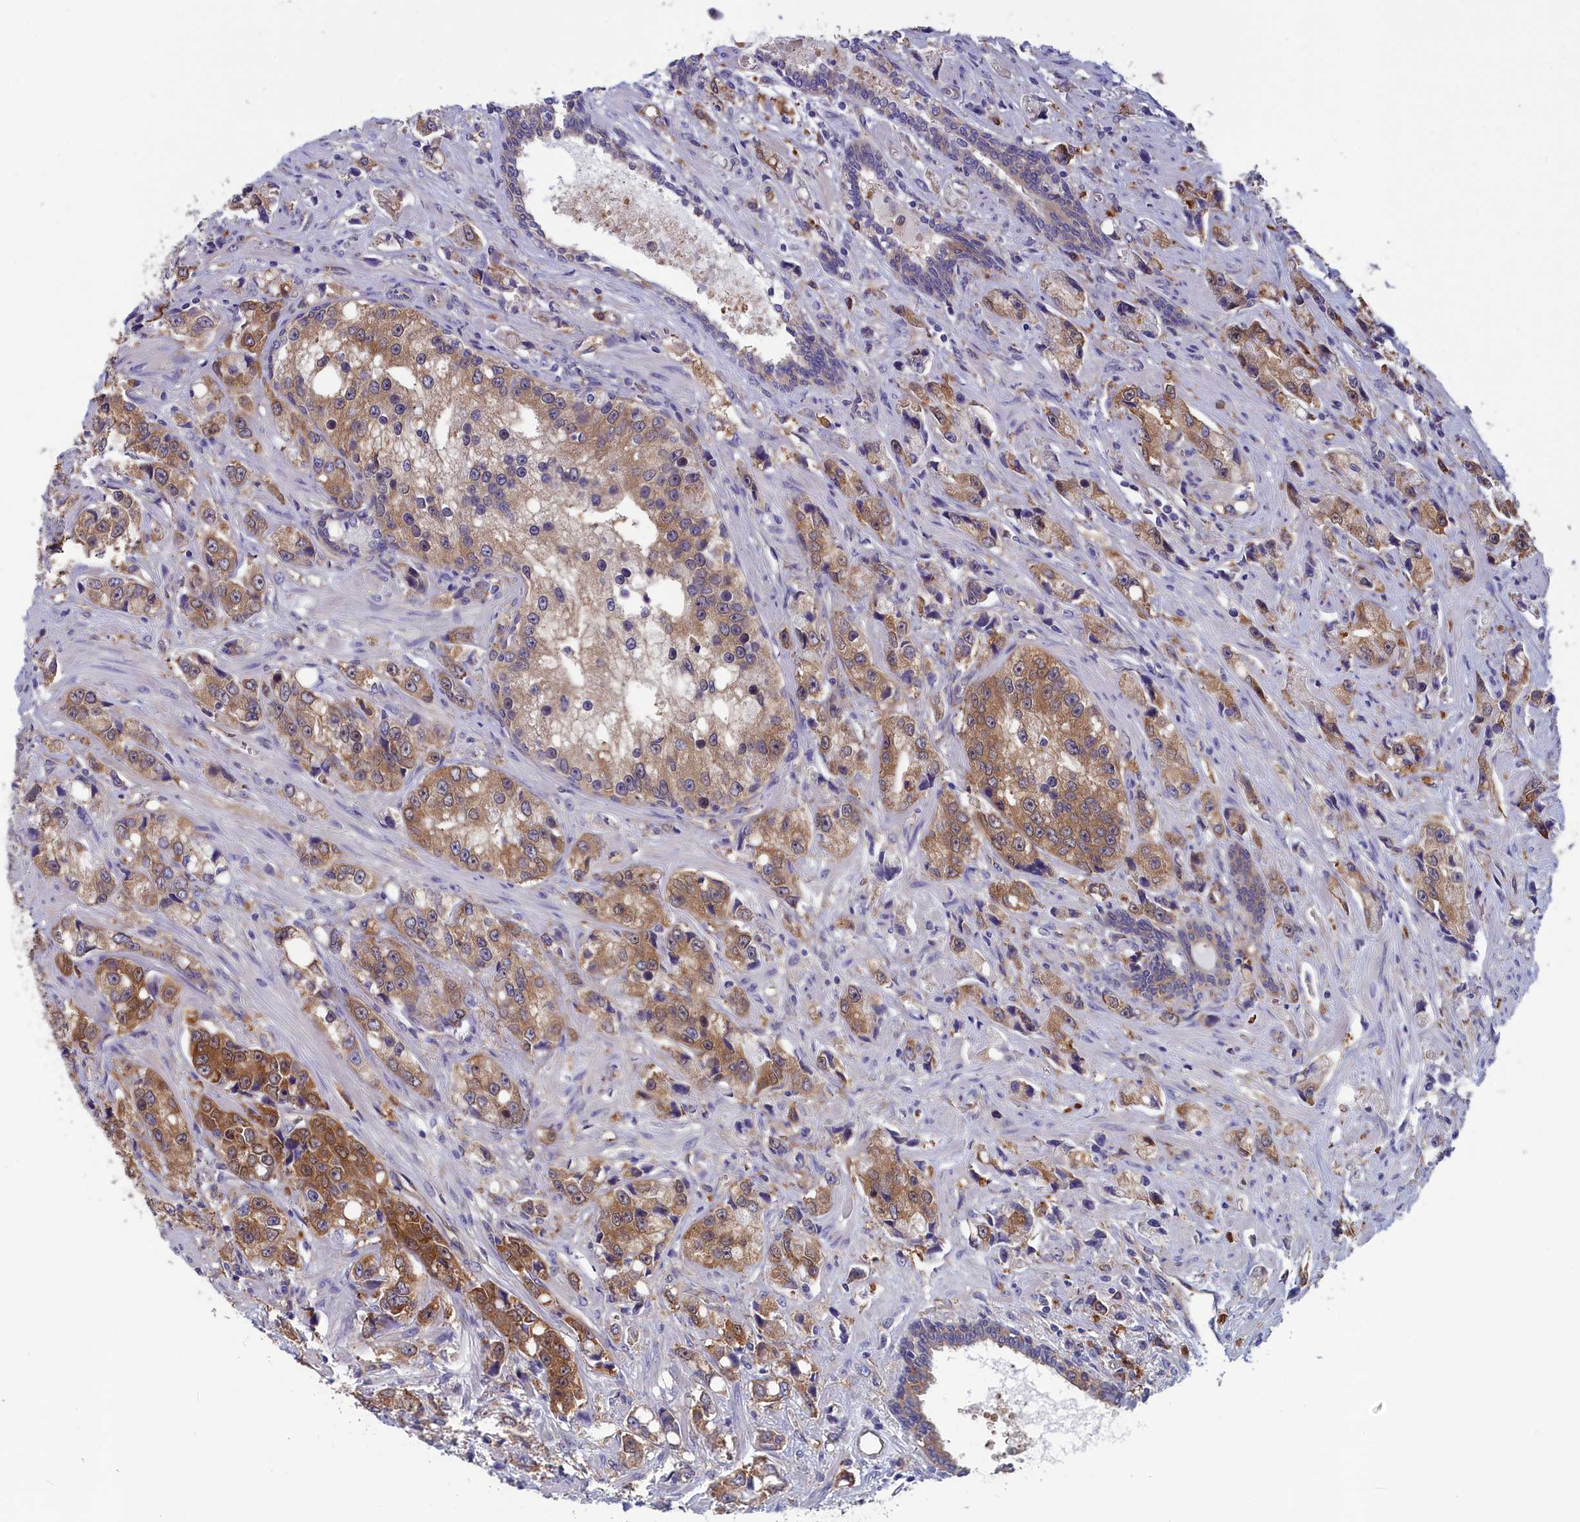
{"staining": {"intensity": "moderate", "quantity": ">75%", "location": "cytoplasmic/membranous"}, "tissue": "prostate cancer", "cell_type": "Tumor cells", "image_type": "cancer", "snomed": [{"axis": "morphology", "description": "Adenocarcinoma, High grade"}, {"axis": "topography", "description": "Prostate"}], "caption": "Moderate cytoplasmic/membranous expression is appreciated in approximately >75% of tumor cells in prostate cancer (adenocarcinoma (high-grade)).", "gene": "SYNDIG1L", "patient": {"sex": "male", "age": 74}}